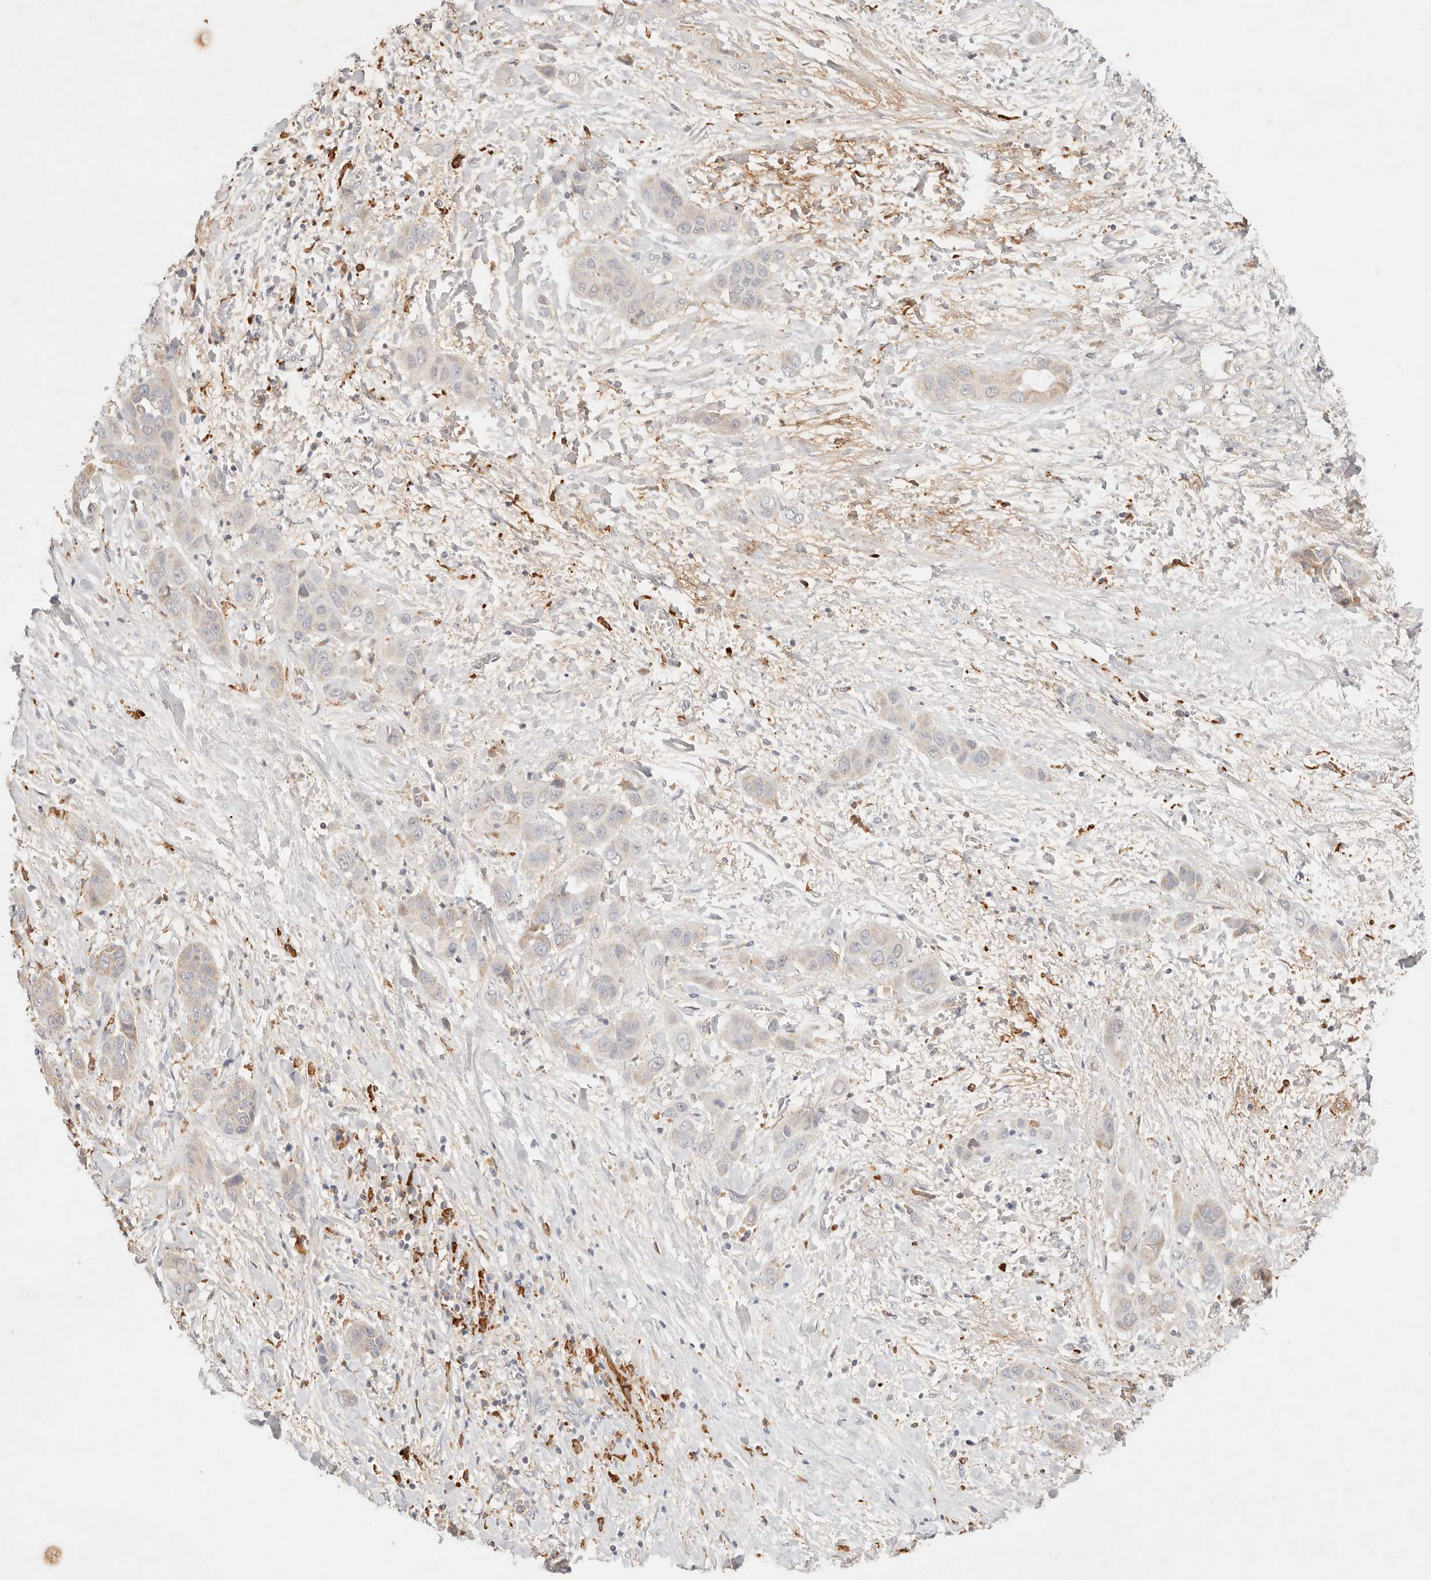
{"staining": {"intensity": "weak", "quantity": "<25%", "location": "cytoplasmic/membranous"}, "tissue": "liver cancer", "cell_type": "Tumor cells", "image_type": "cancer", "snomed": [{"axis": "morphology", "description": "Cholangiocarcinoma"}, {"axis": "topography", "description": "Liver"}], "caption": "This histopathology image is of liver cholangiocarcinoma stained with immunohistochemistry to label a protein in brown with the nuclei are counter-stained blue. There is no staining in tumor cells. The staining was performed using DAB to visualize the protein expression in brown, while the nuclei were stained in blue with hematoxylin (Magnification: 20x).", "gene": "HK2", "patient": {"sex": "female", "age": 52}}